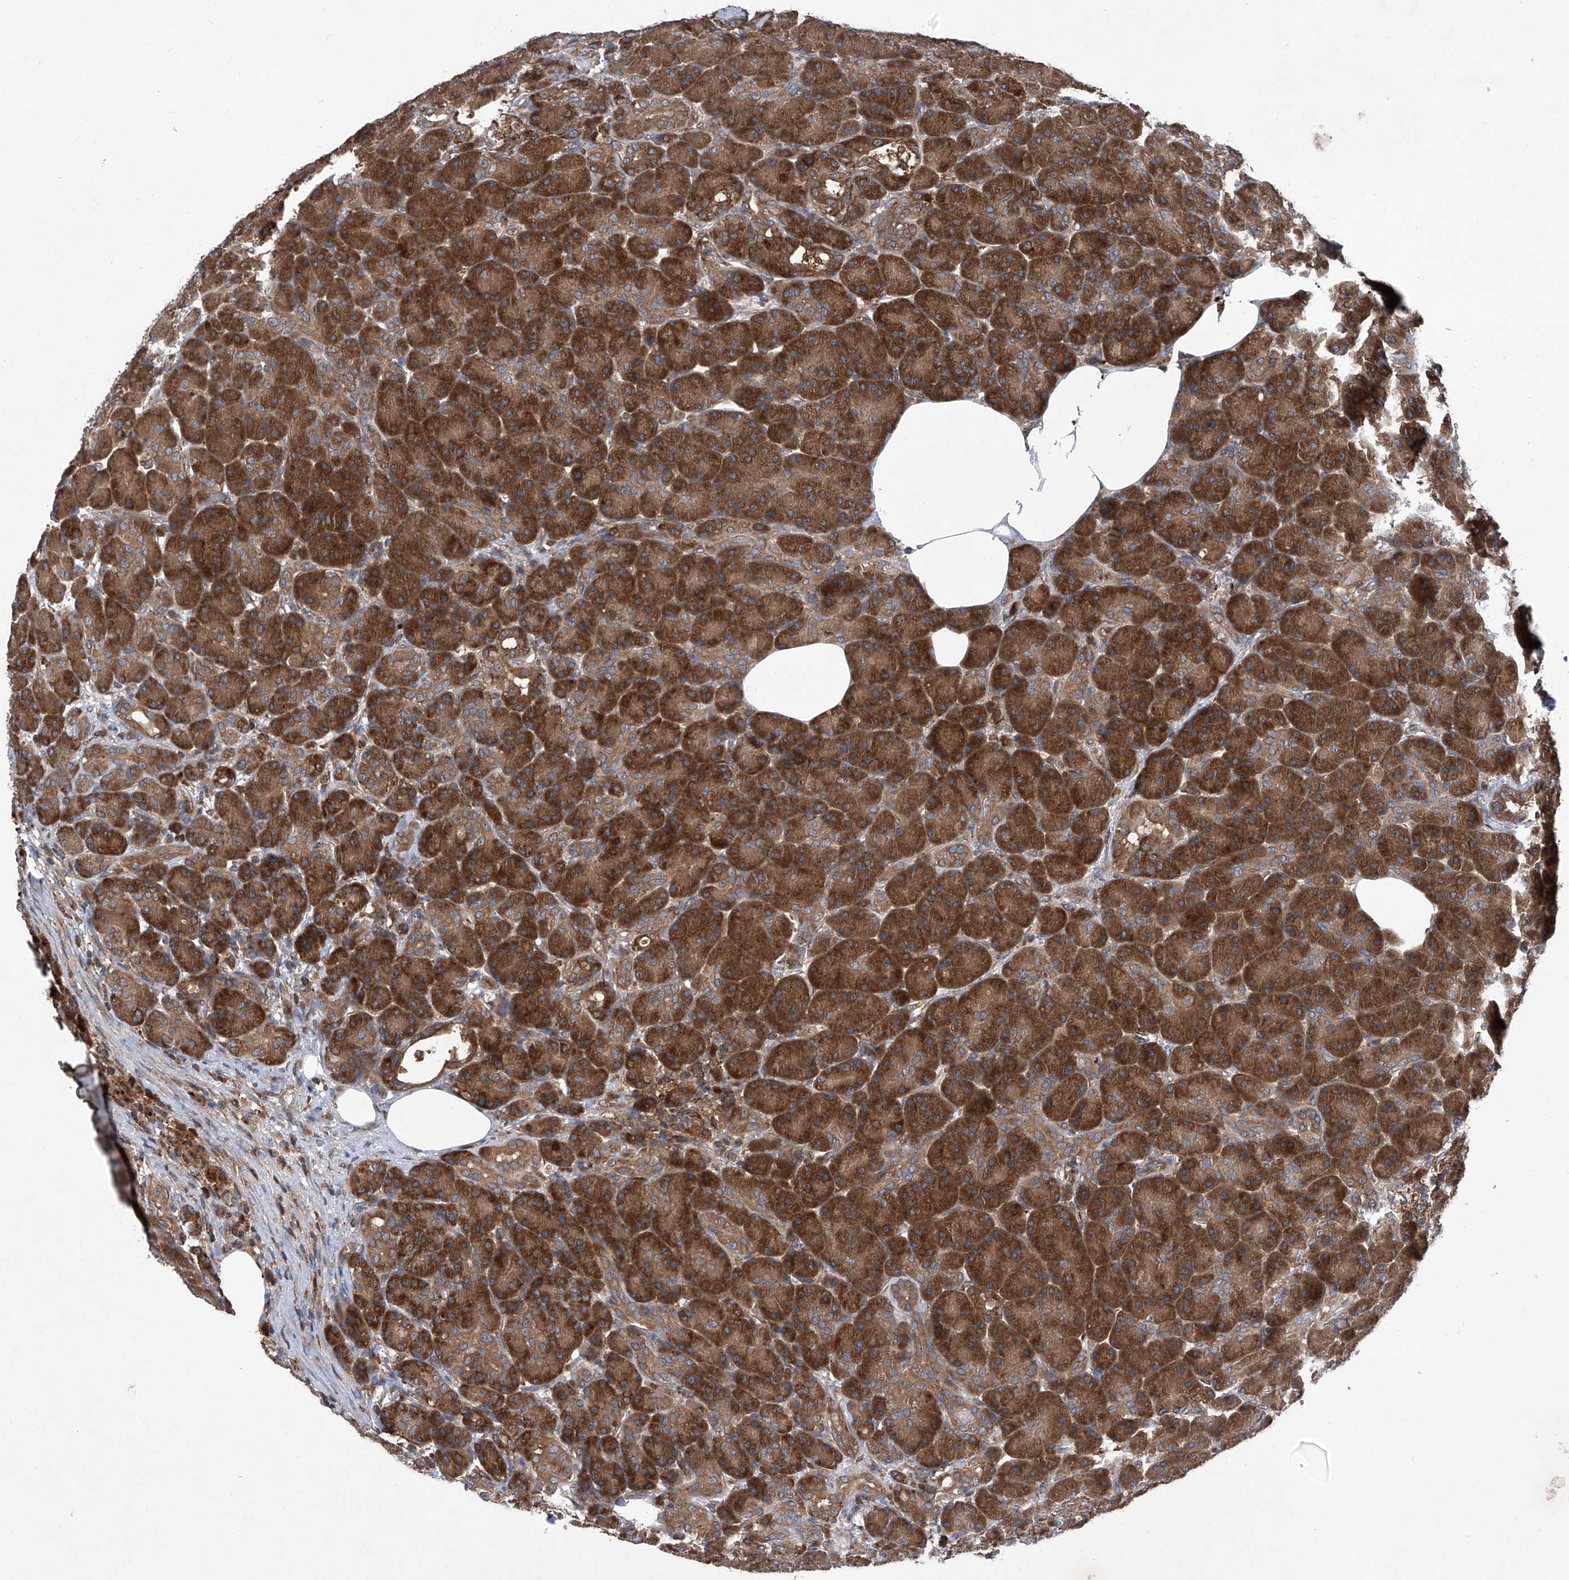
{"staining": {"intensity": "strong", "quantity": ">75%", "location": "cytoplasmic/membranous"}, "tissue": "pancreas", "cell_type": "Exocrine glandular cells", "image_type": "normal", "snomed": [{"axis": "morphology", "description": "Normal tissue, NOS"}, {"axis": "topography", "description": "Pancreas"}], "caption": "IHC of benign pancreas displays high levels of strong cytoplasmic/membranous expression in about >75% of exocrine glandular cells. (DAB (3,3'-diaminobenzidine) IHC, brown staining for protein, blue staining for nuclei).", "gene": "ASCC3", "patient": {"sex": "male", "age": 63}}